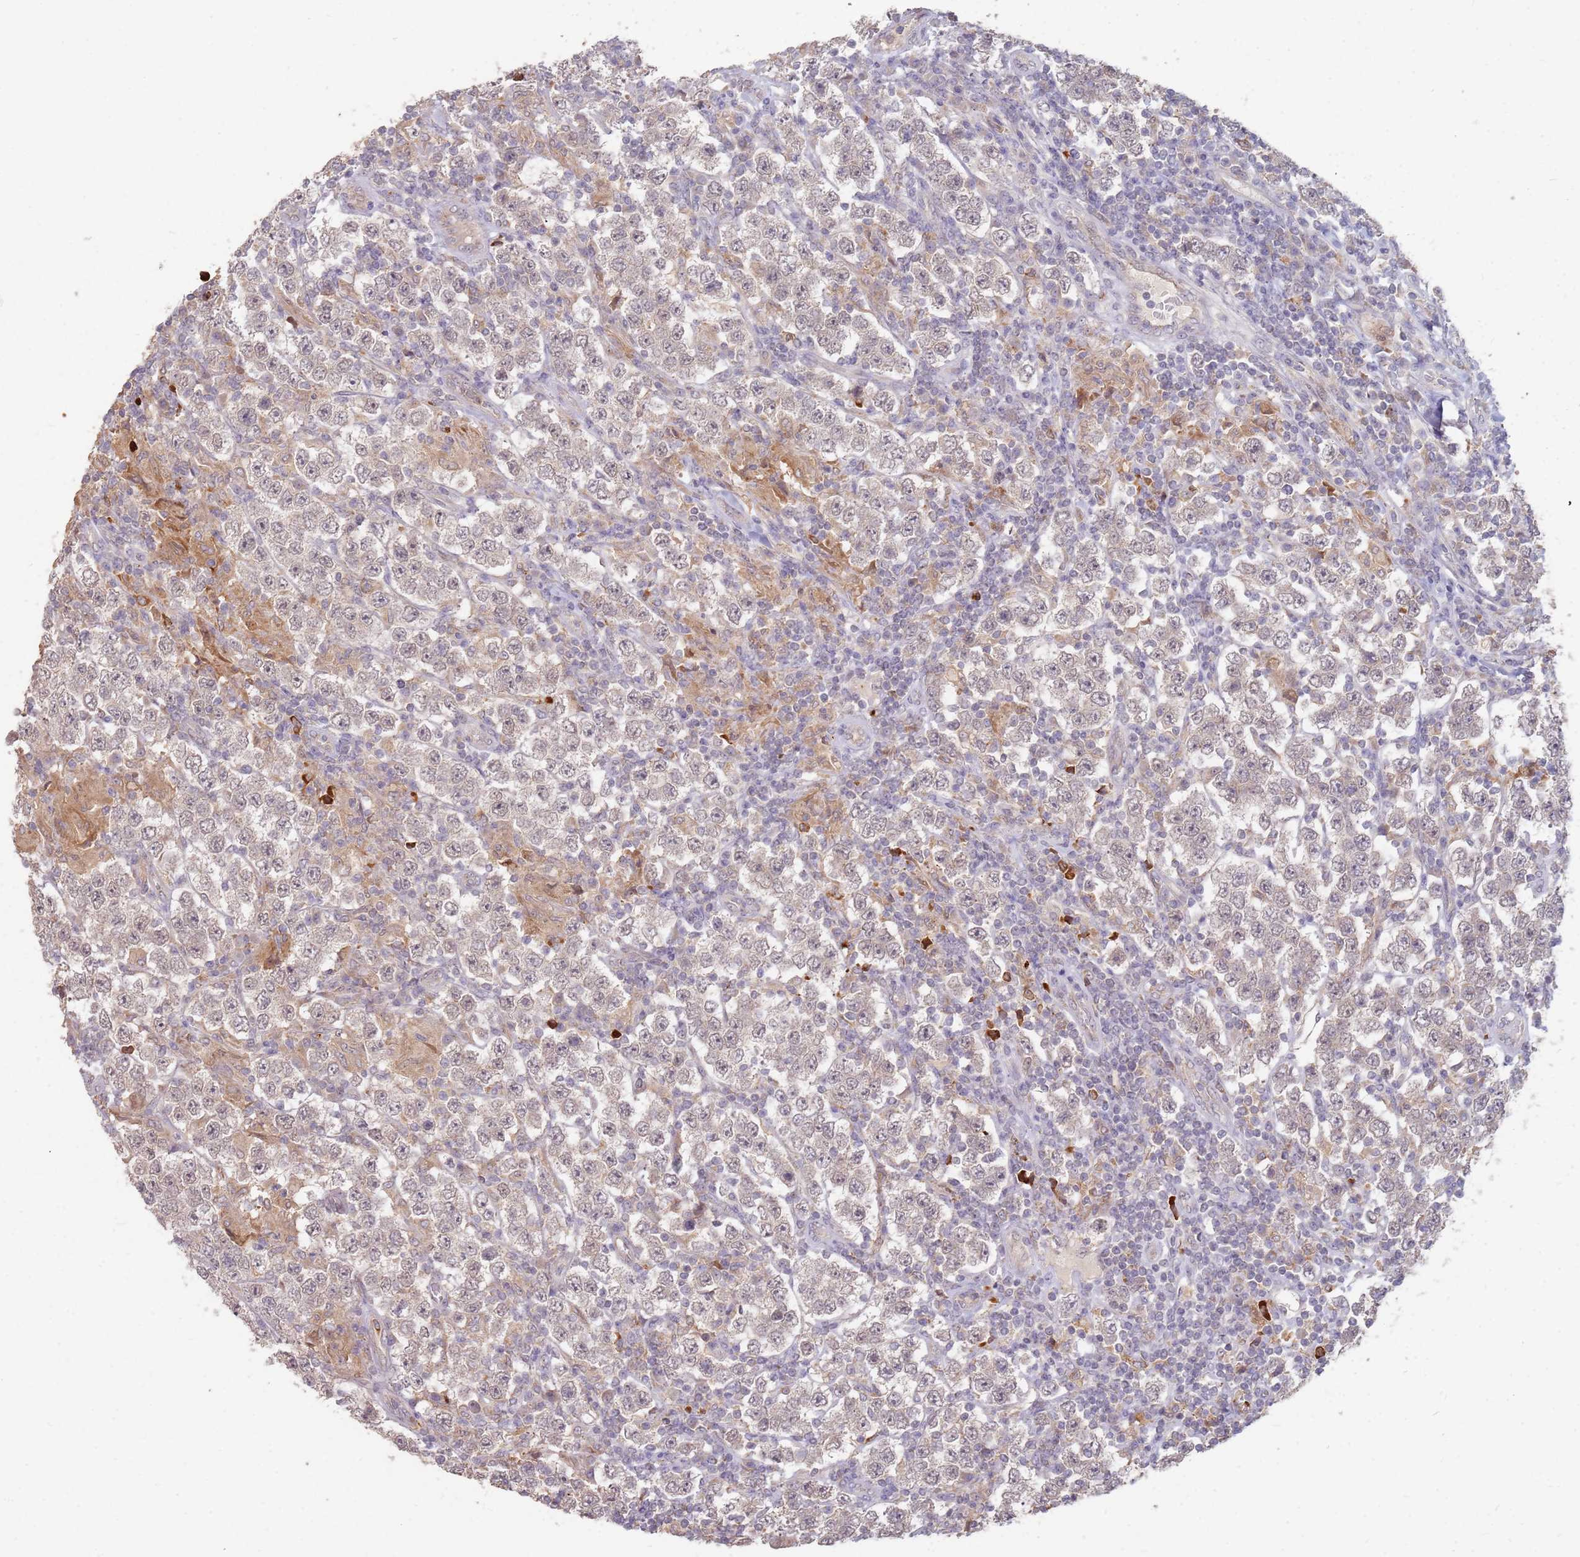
{"staining": {"intensity": "weak", "quantity": "<25%", "location": "cytoplasmic/membranous"}, "tissue": "testis cancer", "cell_type": "Tumor cells", "image_type": "cancer", "snomed": [{"axis": "morphology", "description": "Normal tissue, NOS"}, {"axis": "morphology", "description": "Urothelial carcinoma, High grade"}, {"axis": "morphology", "description": "Seminoma, NOS"}, {"axis": "morphology", "description": "Carcinoma, Embryonal, NOS"}, {"axis": "topography", "description": "Urinary bladder"}, {"axis": "topography", "description": "Testis"}], "caption": "An immunohistochemistry photomicrograph of embryonal carcinoma (testis) is shown. There is no staining in tumor cells of embryonal carcinoma (testis).", "gene": "MPEG1", "patient": {"sex": "male", "age": 41}}